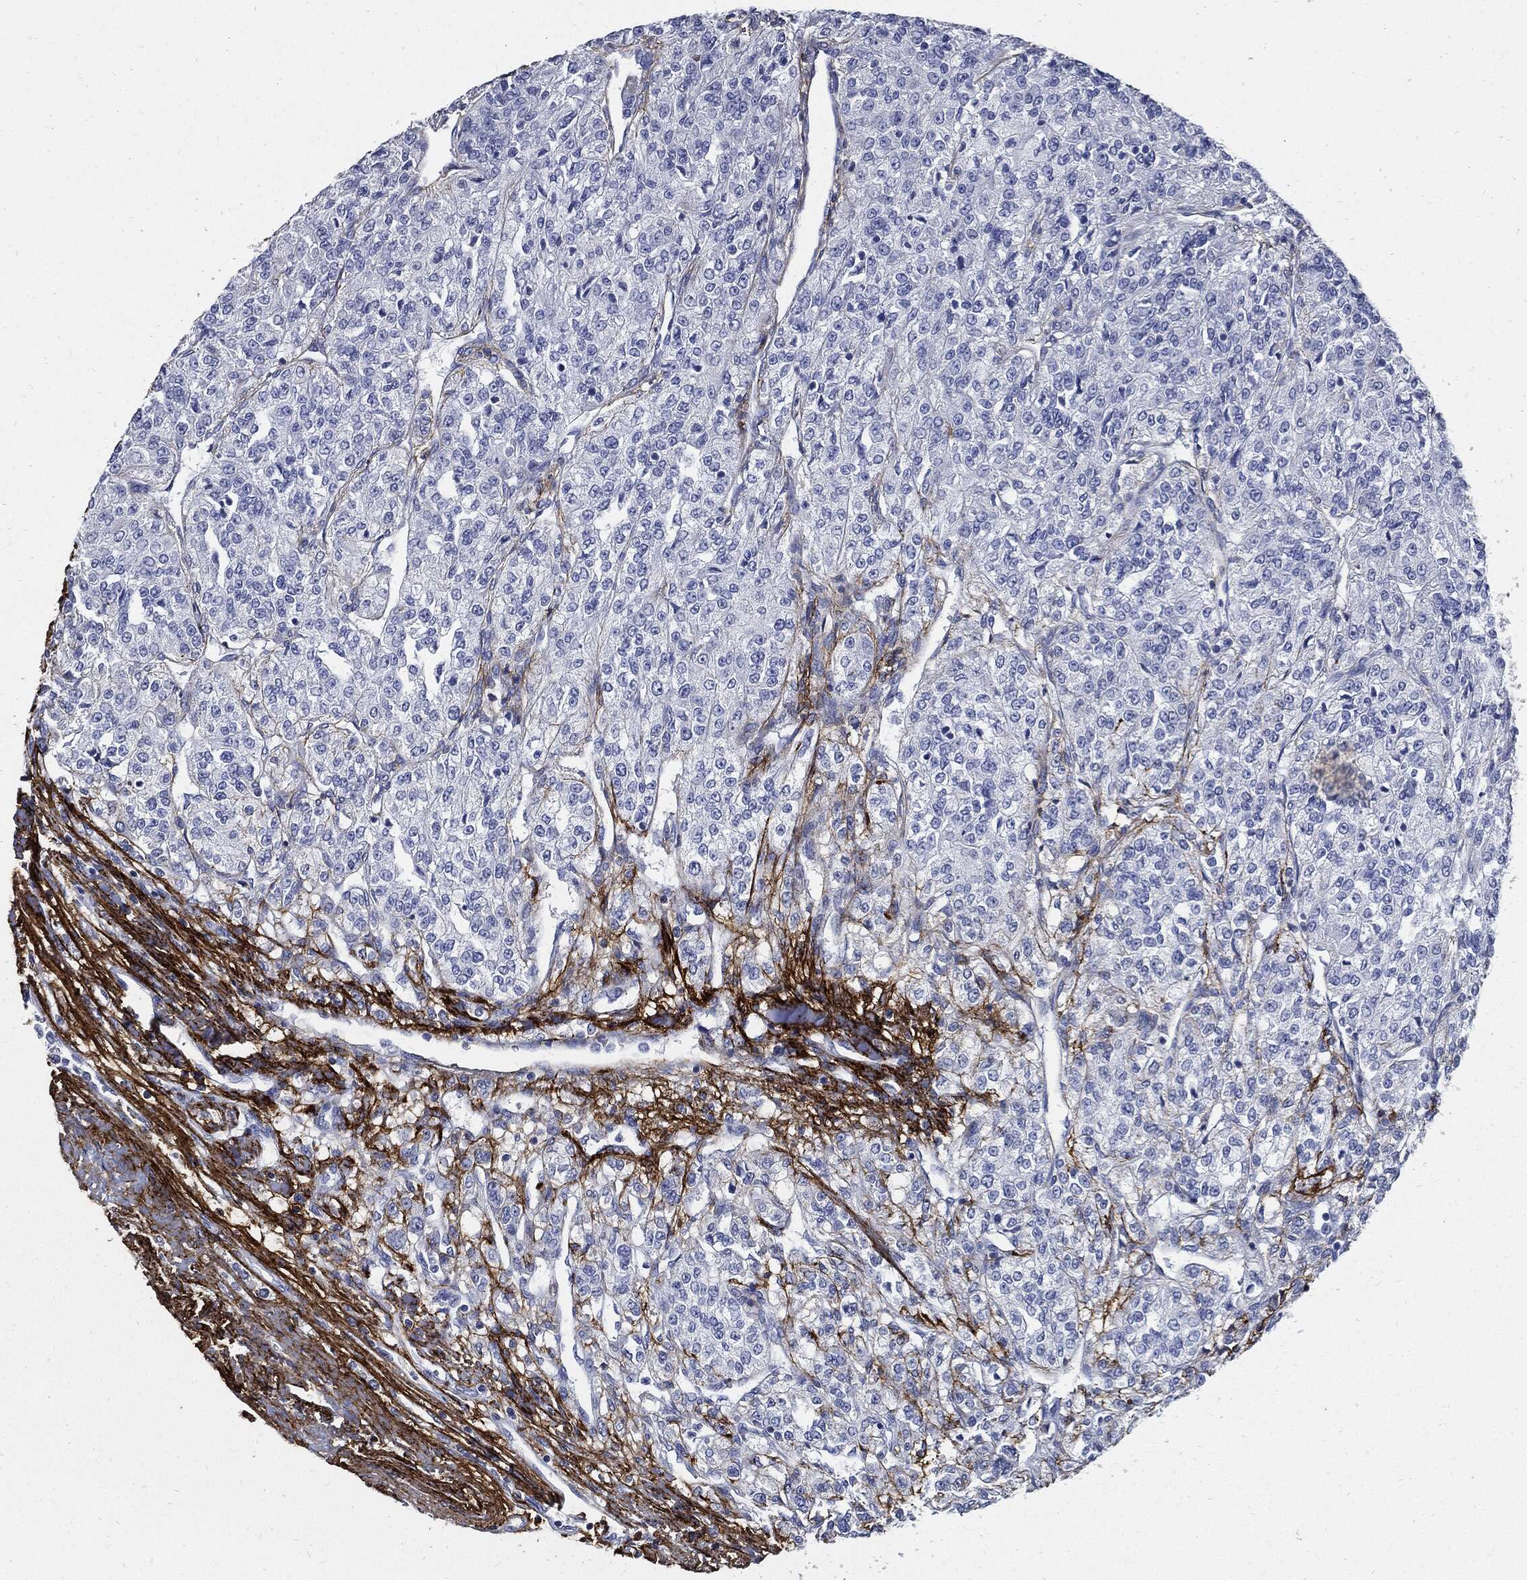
{"staining": {"intensity": "negative", "quantity": "none", "location": "none"}, "tissue": "renal cancer", "cell_type": "Tumor cells", "image_type": "cancer", "snomed": [{"axis": "morphology", "description": "Adenocarcinoma, NOS"}, {"axis": "topography", "description": "Kidney"}], "caption": "The photomicrograph demonstrates no significant positivity in tumor cells of adenocarcinoma (renal).", "gene": "FBN1", "patient": {"sex": "female", "age": 63}}